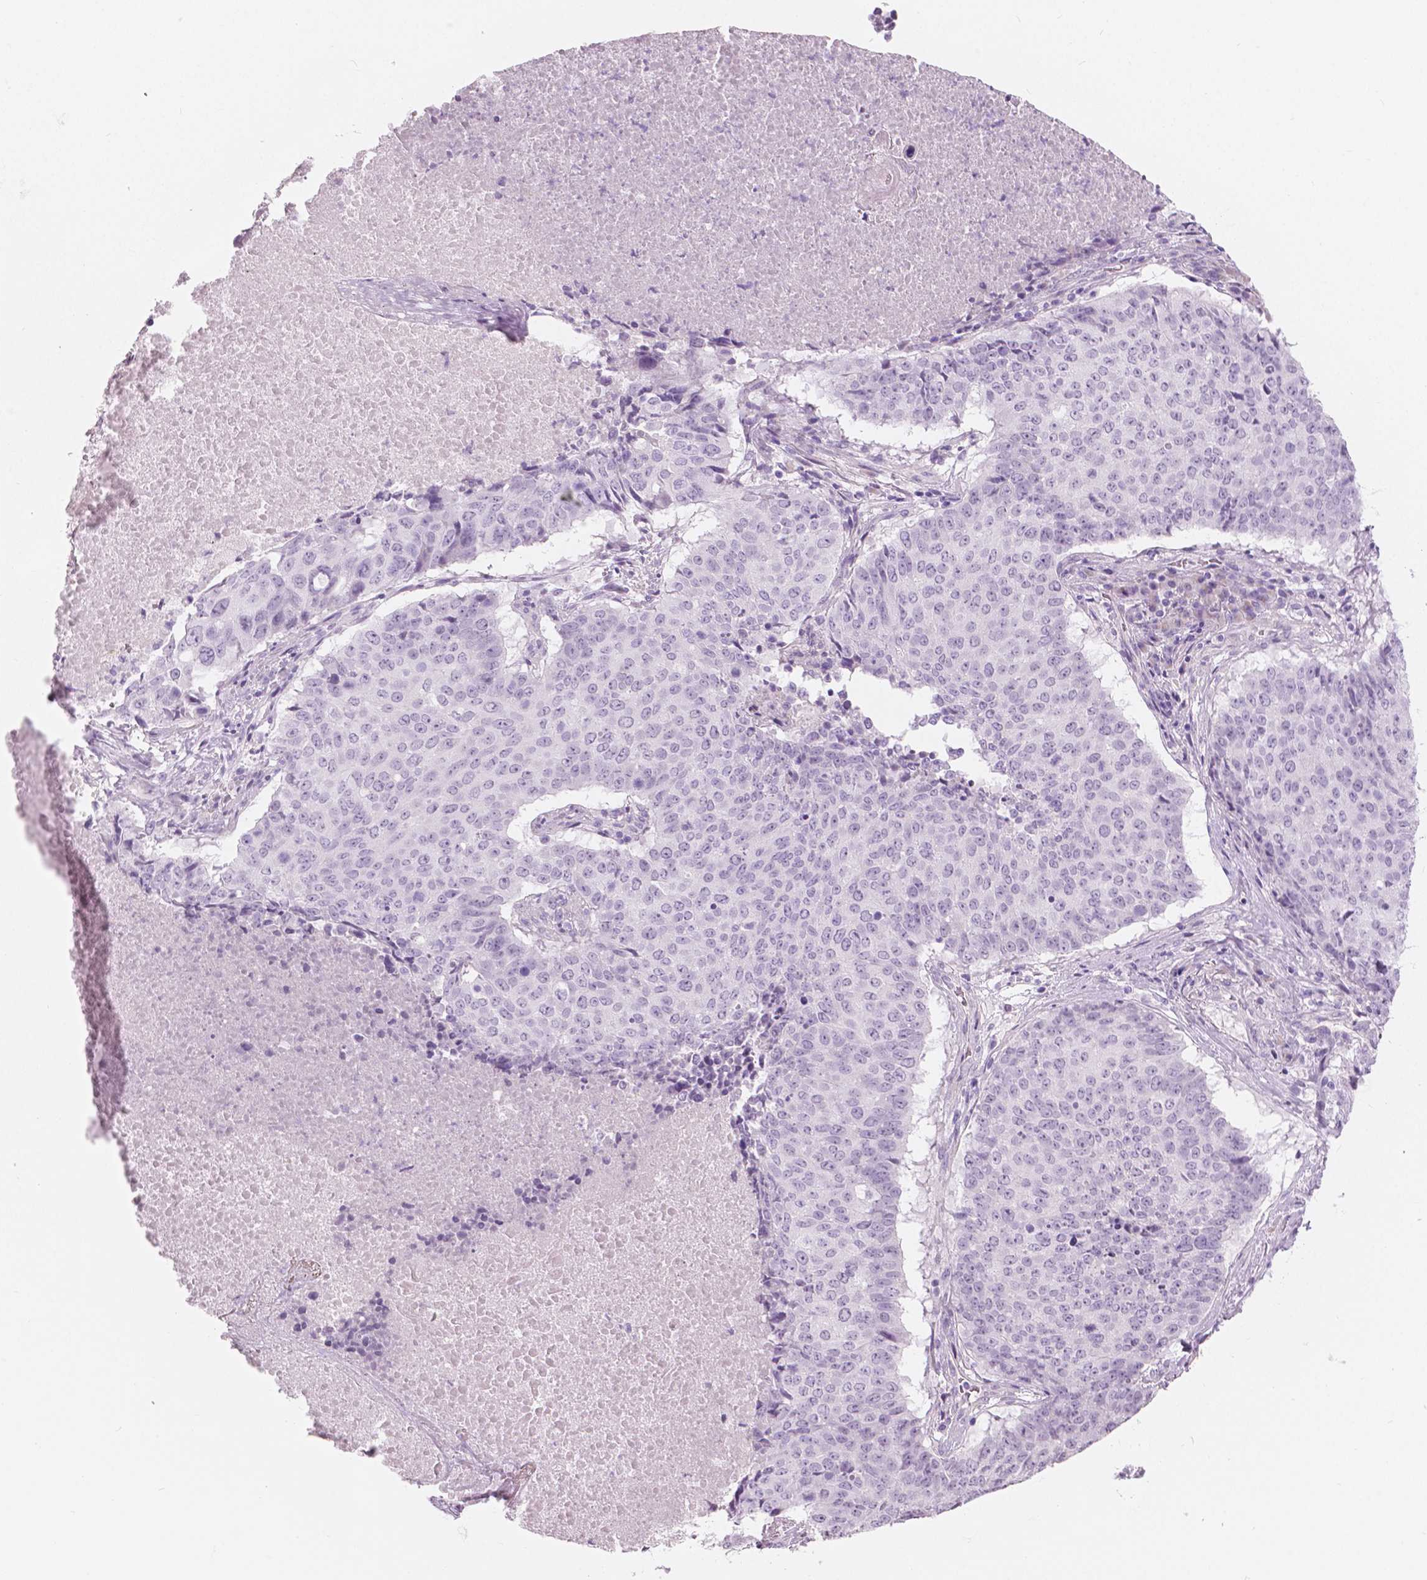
{"staining": {"intensity": "negative", "quantity": "none", "location": "none"}, "tissue": "lung cancer", "cell_type": "Tumor cells", "image_type": "cancer", "snomed": [{"axis": "morphology", "description": "Normal tissue, NOS"}, {"axis": "morphology", "description": "Squamous cell carcinoma, NOS"}, {"axis": "topography", "description": "Bronchus"}, {"axis": "topography", "description": "Lung"}], "caption": "High magnification brightfield microscopy of lung squamous cell carcinoma stained with DAB (3,3'-diaminobenzidine) (brown) and counterstained with hematoxylin (blue): tumor cells show no significant positivity. (DAB immunohistochemistry visualized using brightfield microscopy, high magnification).", "gene": "A4GNT", "patient": {"sex": "male", "age": 64}}